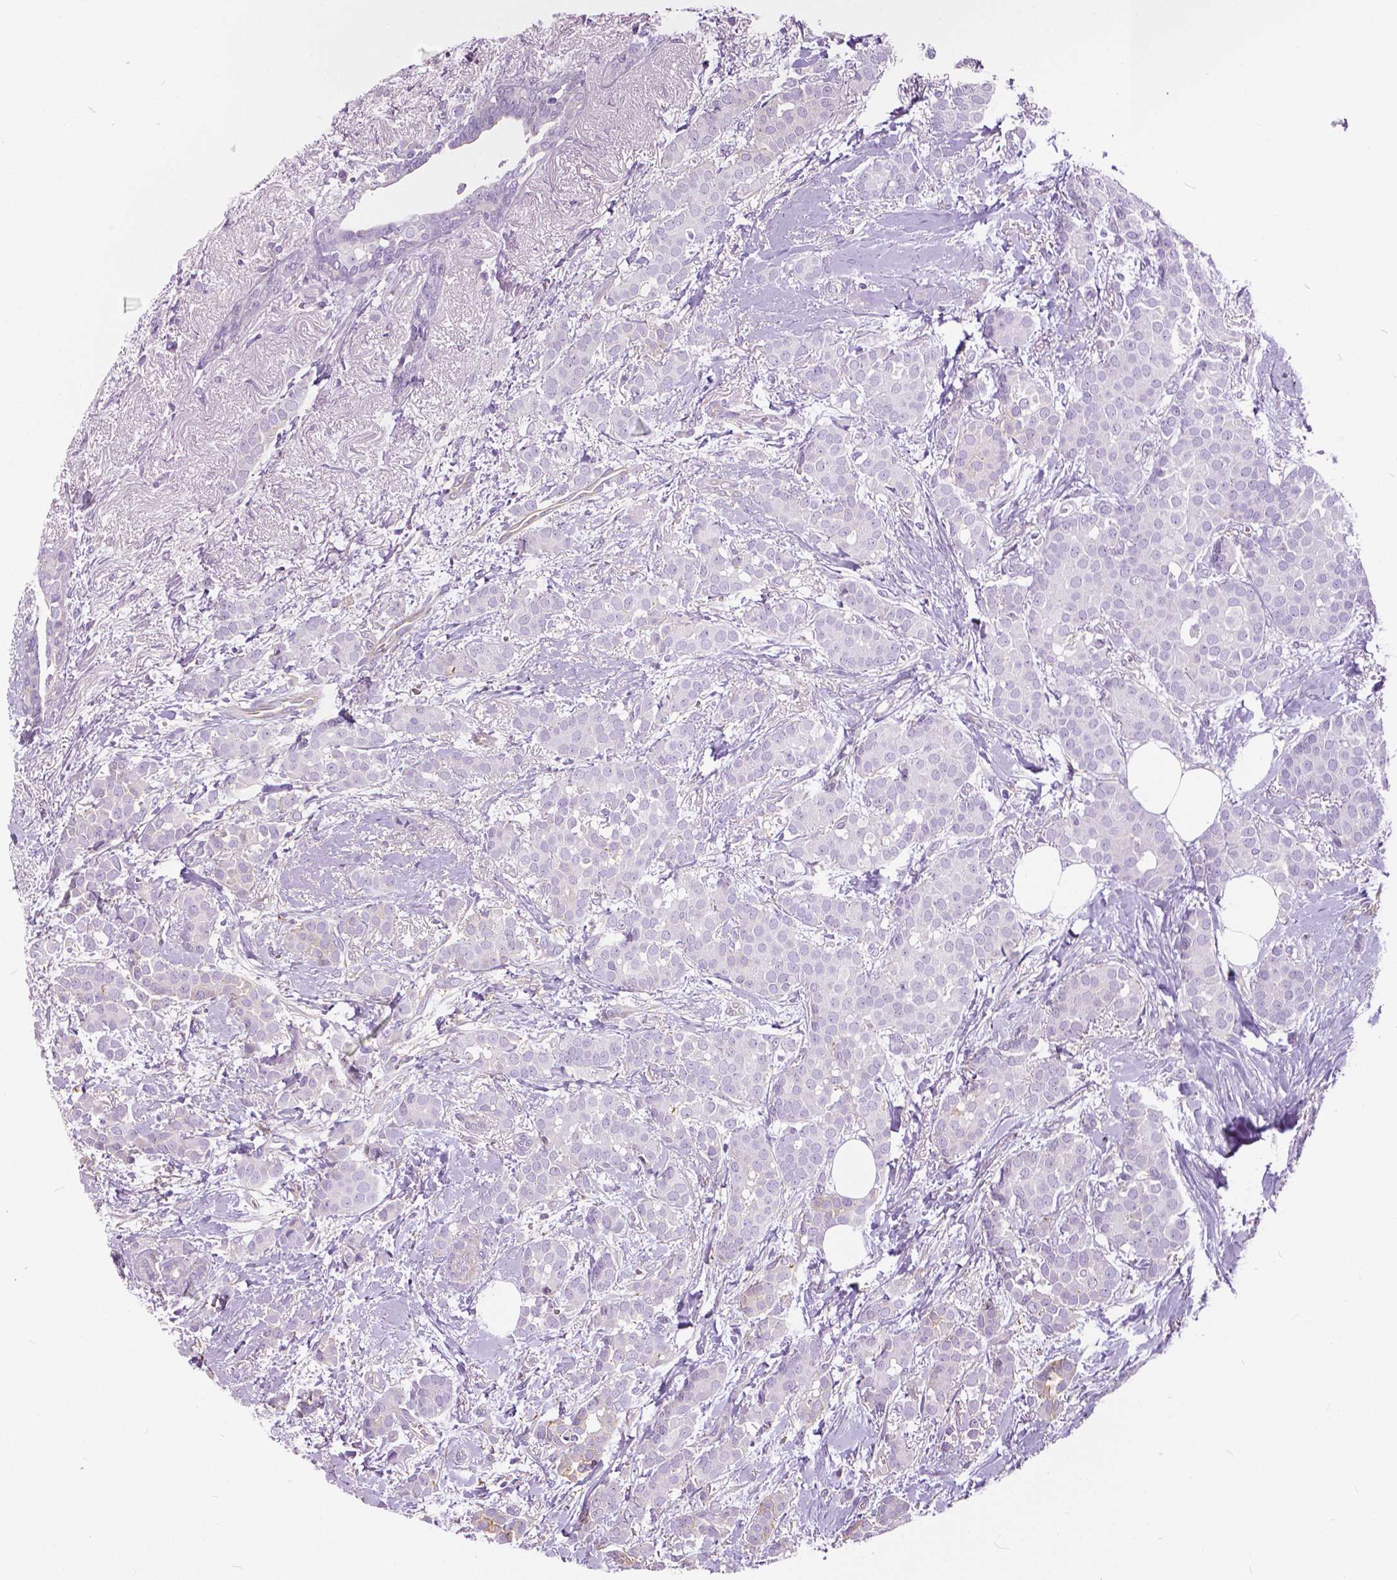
{"staining": {"intensity": "negative", "quantity": "none", "location": "none"}, "tissue": "breast cancer", "cell_type": "Tumor cells", "image_type": "cancer", "snomed": [{"axis": "morphology", "description": "Duct carcinoma"}, {"axis": "topography", "description": "Breast"}], "caption": "This is an IHC histopathology image of human breast intraductal carcinoma. There is no expression in tumor cells.", "gene": "ANXA13", "patient": {"sex": "female", "age": 79}}